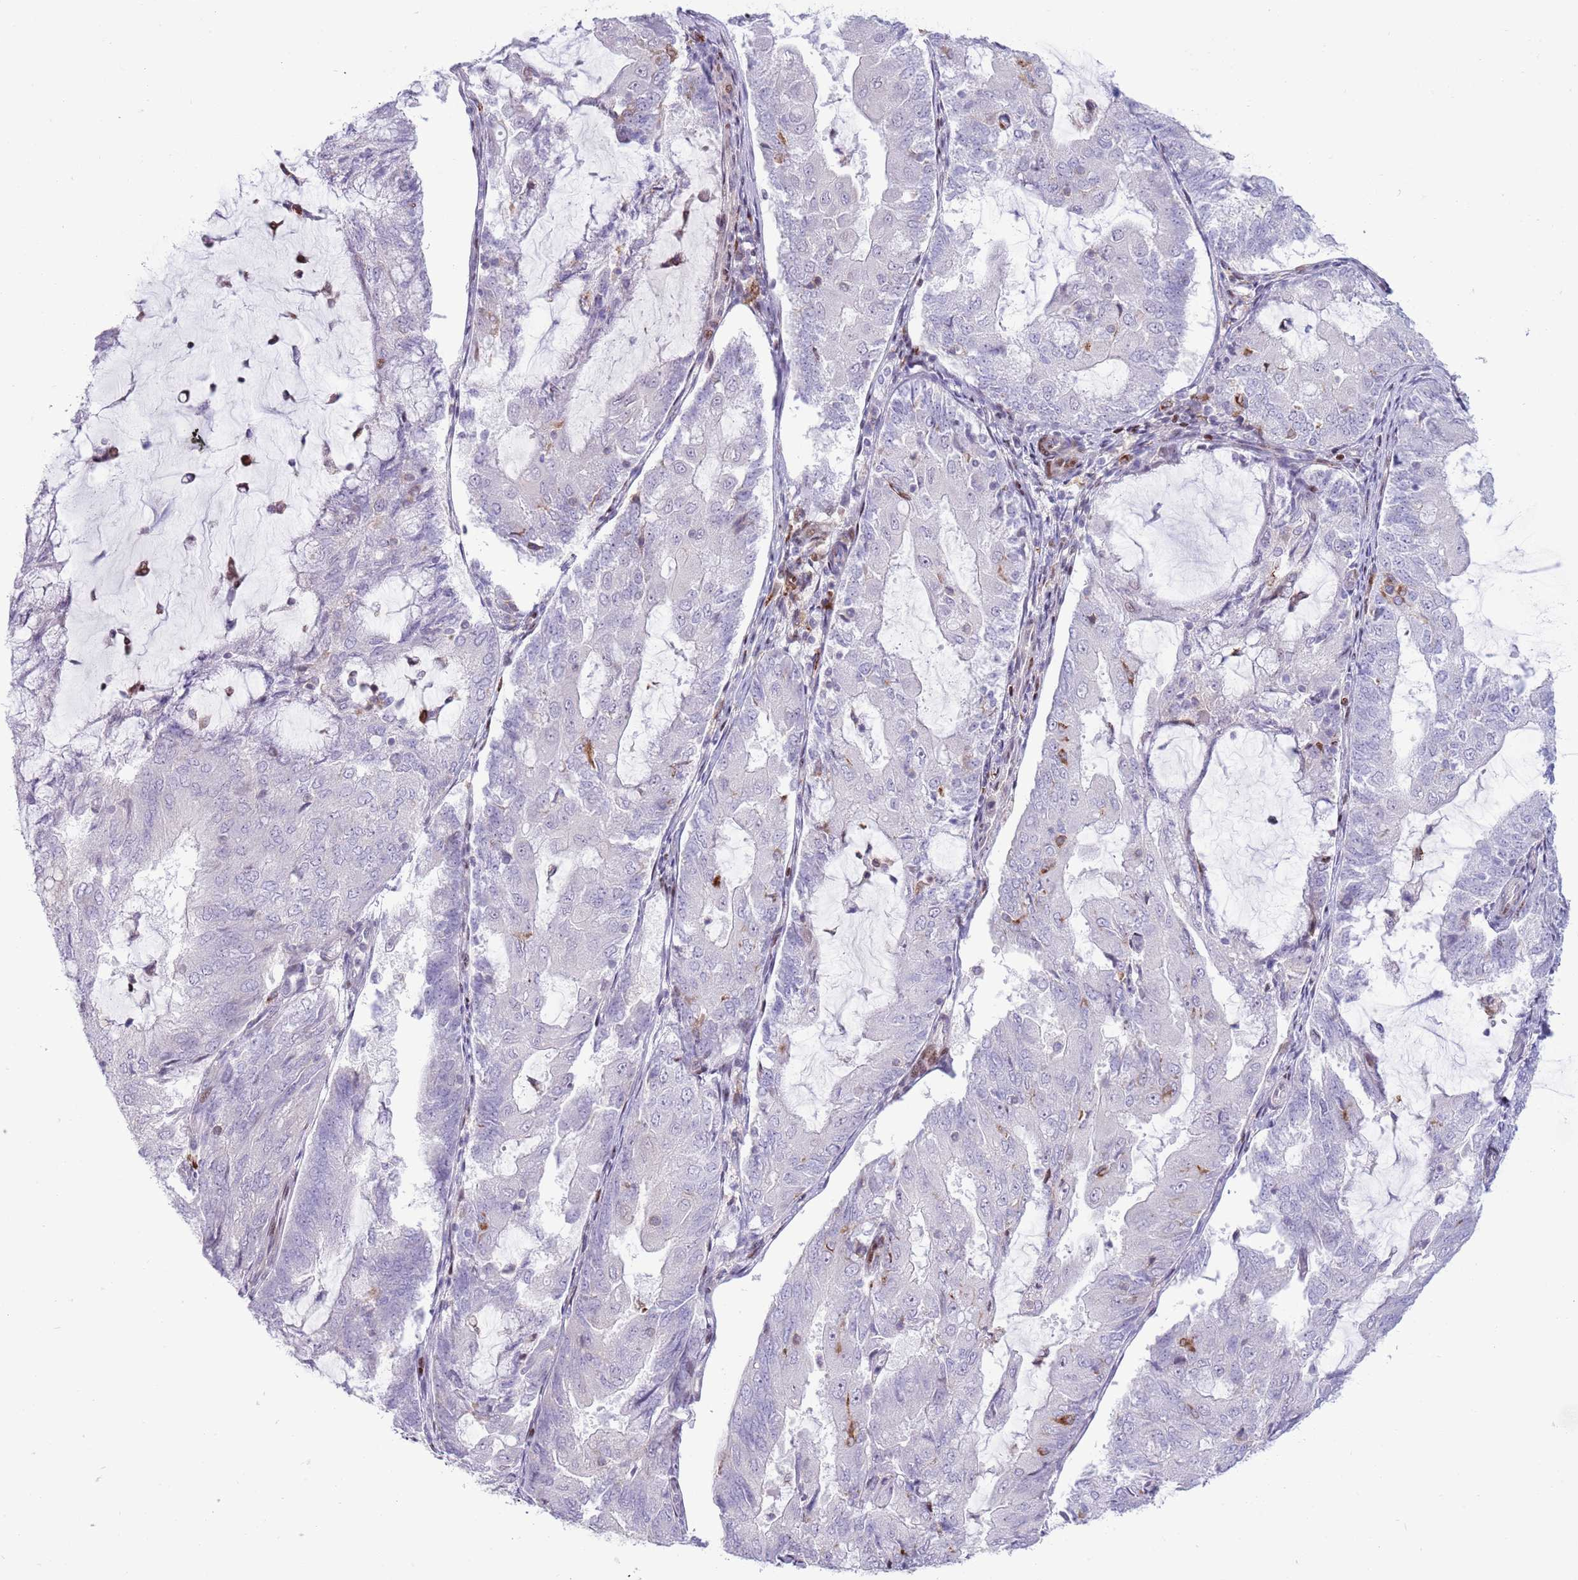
{"staining": {"intensity": "negative", "quantity": "none", "location": "none"}, "tissue": "endometrial cancer", "cell_type": "Tumor cells", "image_type": "cancer", "snomed": [{"axis": "morphology", "description": "Adenocarcinoma, NOS"}, {"axis": "topography", "description": "Endometrium"}], "caption": "The photomicrograph shows no staining of tumor cells in endometrial cancer (adenocarcinoma).", "gene": "ANO8", "patient": {"sex": "female", "age": 81}}